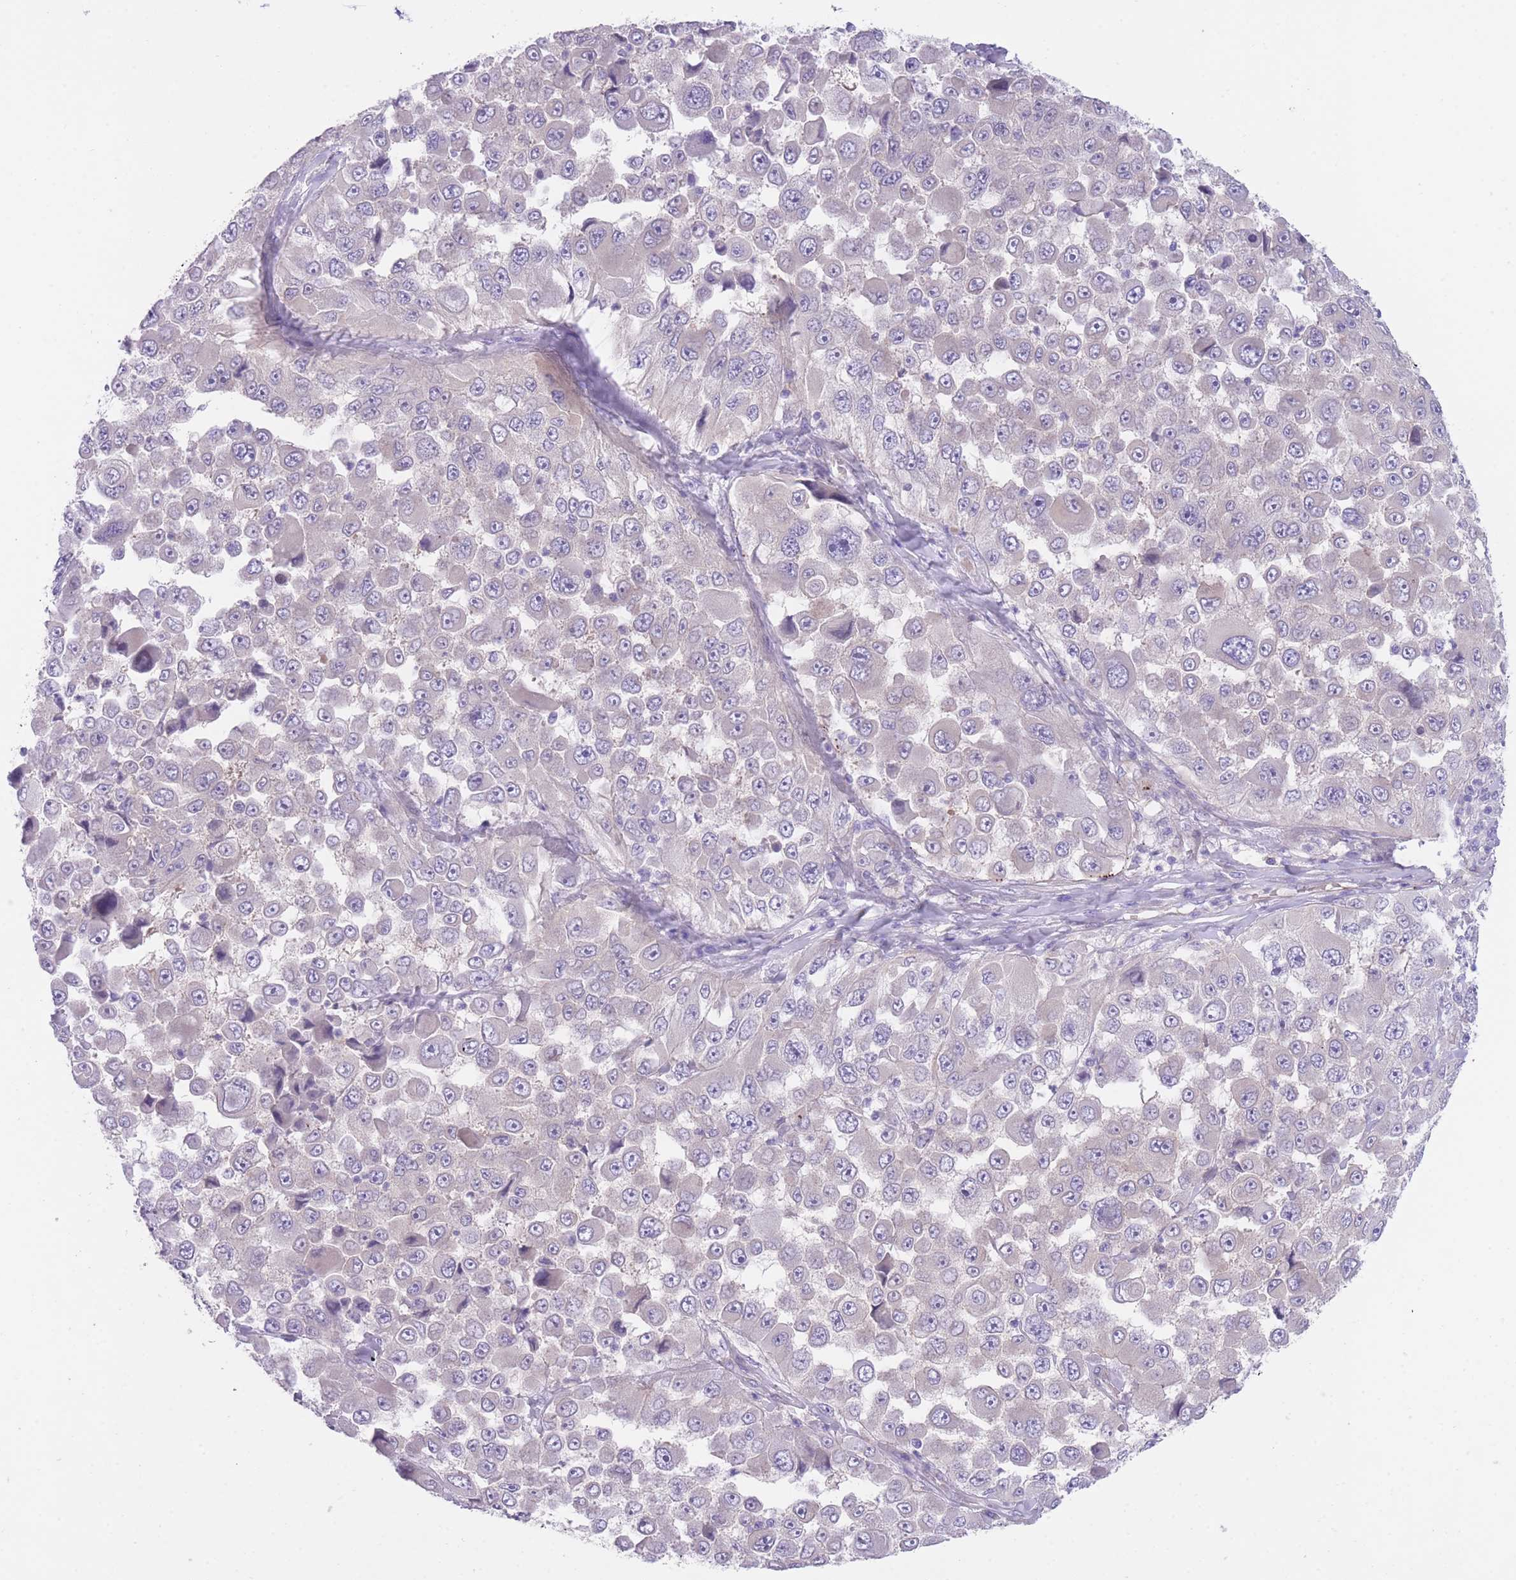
{"staining": {"intensity": "negative", "quantity": "none", "location": "none"}, "tissue": "melanoma", "cell_type": "Tumor cells", "image_type": "cancer", "snomed": [{"axis": "morphology", "description": "Malignant melanoma, Metastatic site"}, {"axis": "topography", "description": "Lymph node"}], "caption": "This is an IHC micrograph of human melanoma. There is no positivity in tumor cells.", "gene": "QTRT1", "patient": {"sex": "male", "age": 62}}